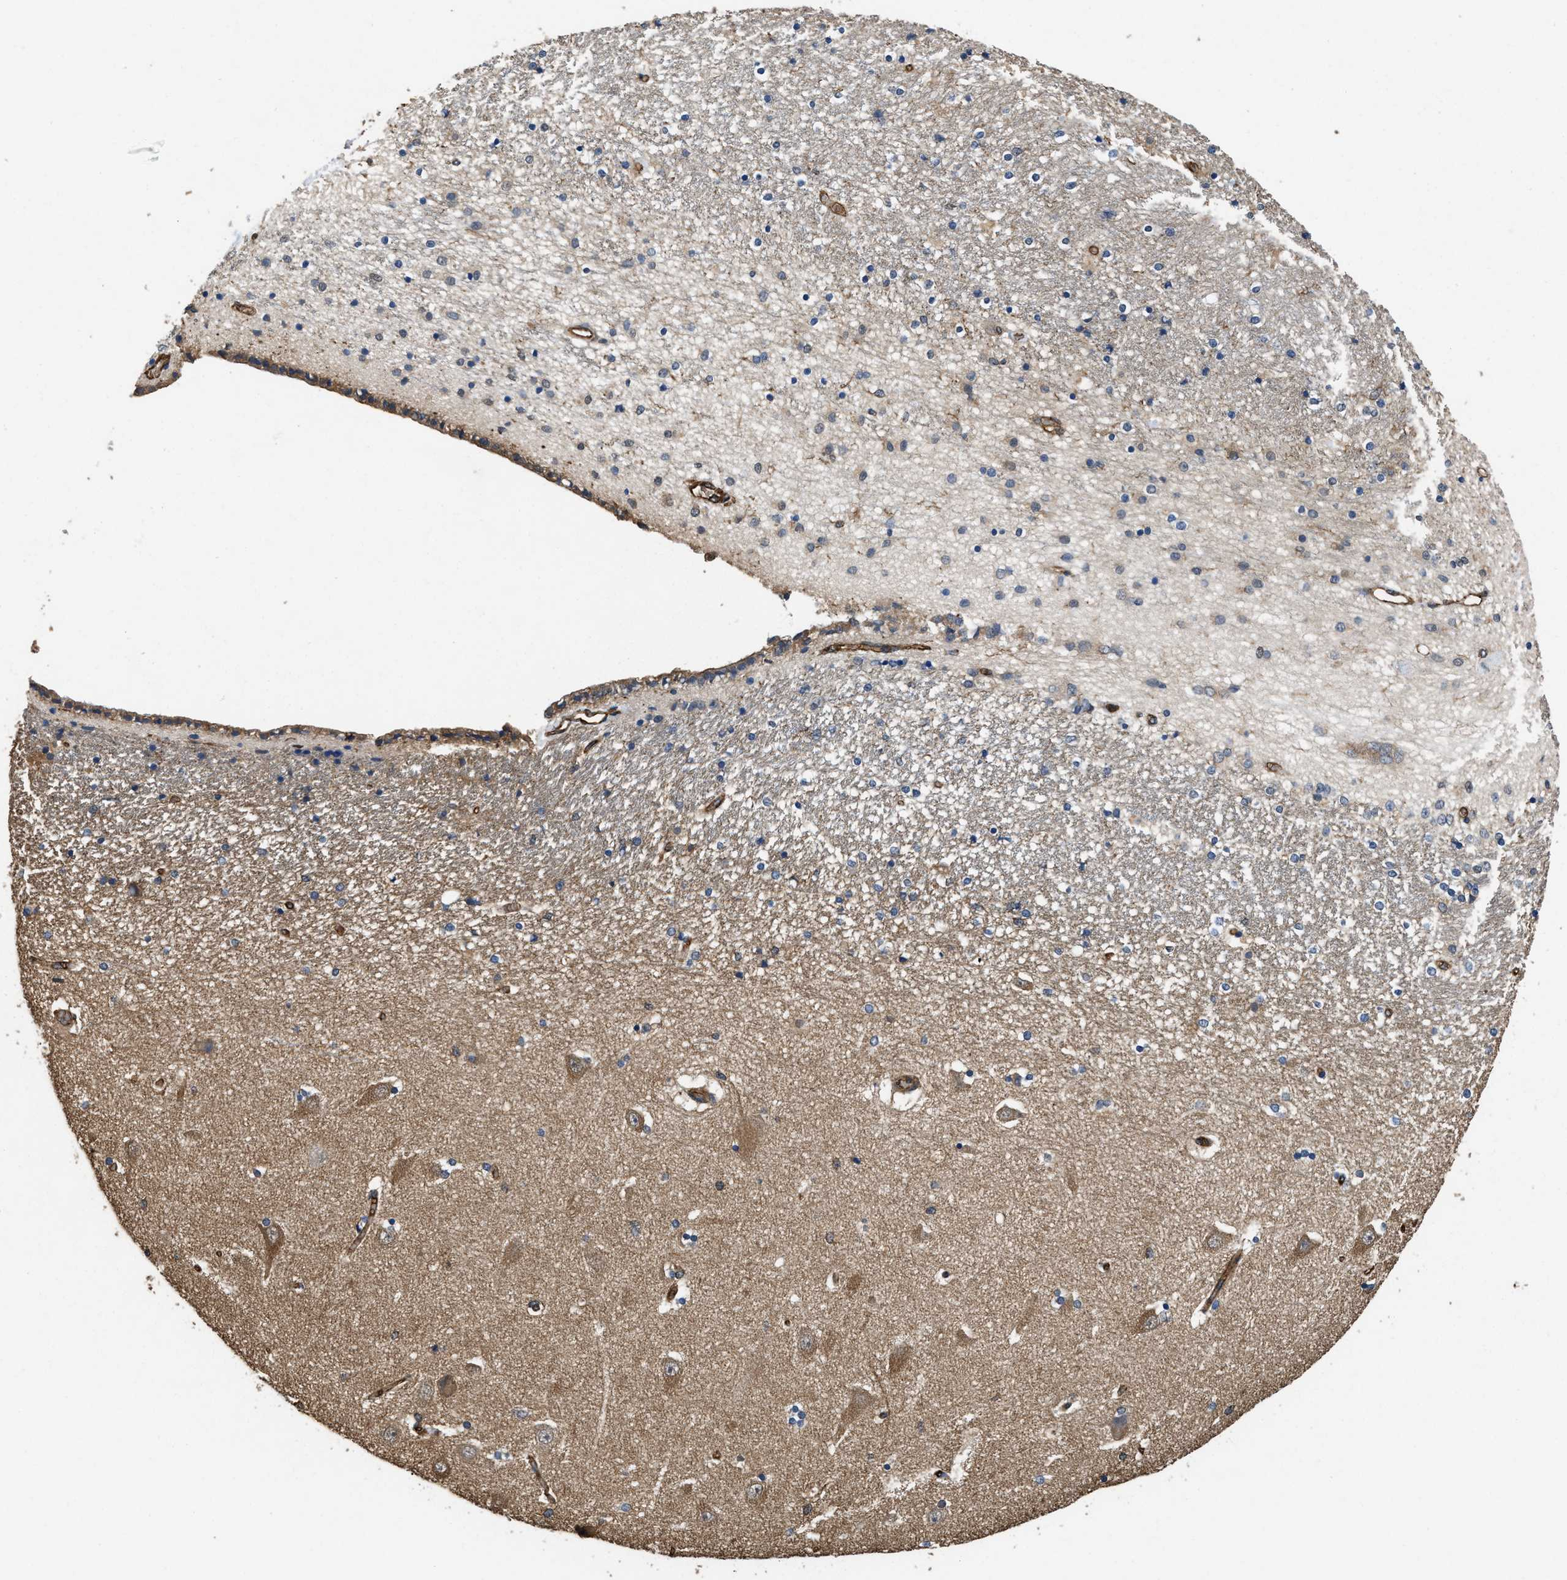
{"staining": {"intensity": "moderate", "quantity": "<25%", "location": "cytoplasmic/membranous"}, "tissue": "hippocampus", "cell_type": "Glial cells", "image_type": "normal", "snomed": [{"axis": "morphology", "description": "Normal tissue, NOS"}, {"axis": "topography", "description": "Hippocampus"}], "caption": "Protein staining of unremarkable hippocampus reveals moderate cytoplasmic/membranous expression in approximately <25% of glial cells. The staining is performed using DAB (3,3'-diaminobenzidine) brown chromogen to label protein expression. The nuclei are counter-stained blue using hematoxylin.", "gene": "LINGO2", "patient": {"sex": "female", "age": 54}}